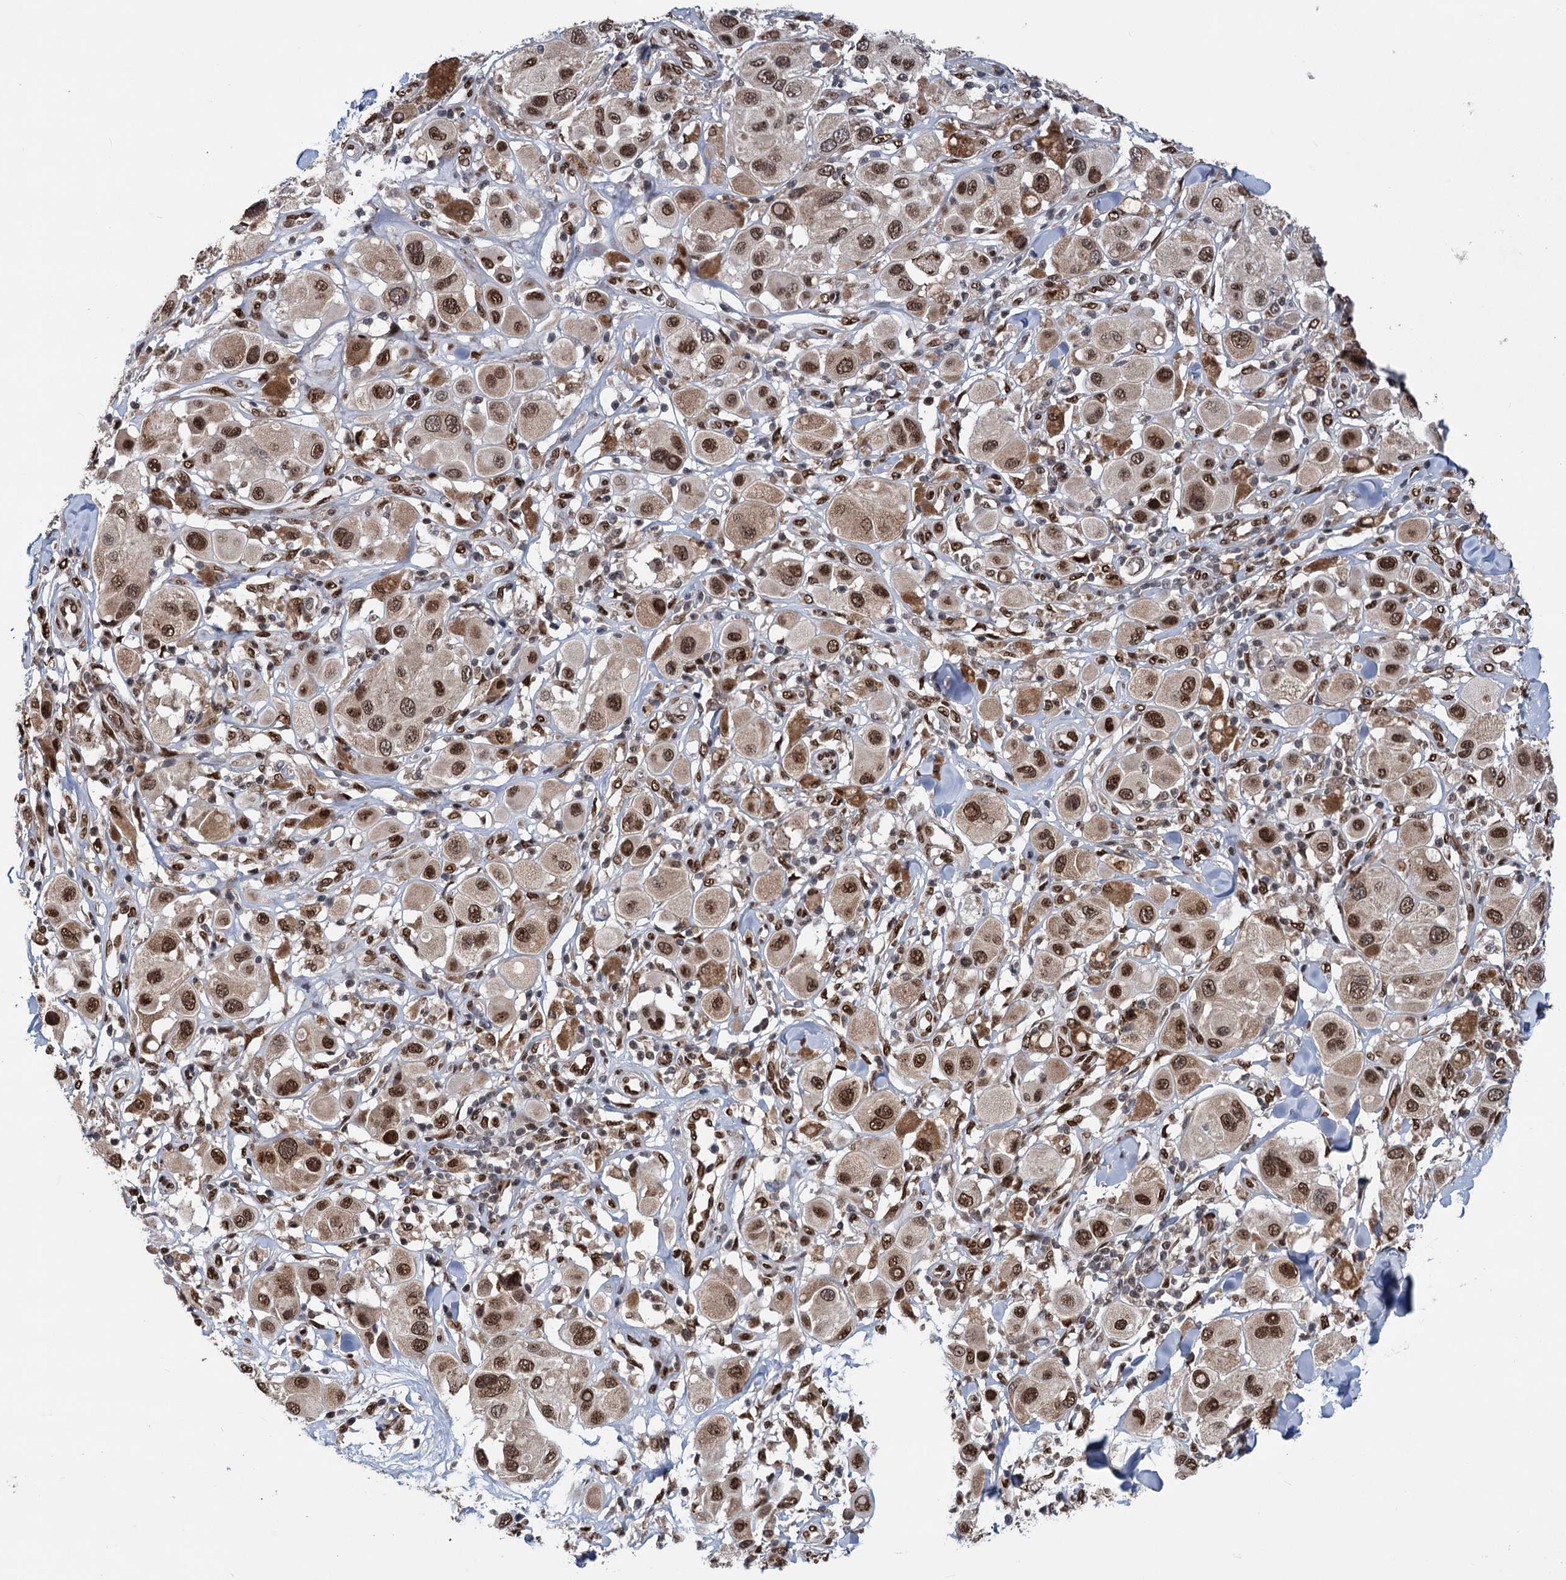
{"staining": {"intensity": "moderate", "quantity": ">75%", "location": "cytoplasmic/membranous,nuclear"}, "tissue": "melanoma", "cell_type": "Tumor cells", "image_type": "cancer", "snomed": [{"axis": "morphology", "description": "Malignant melanoma, Metastatic site"}, {"axis": "topography", "description": "Skin"}], "caption": "Tumor cells display moderate cytoplasmic/membranous and nuclear staining in about >75% of cells in malignant melanoma (metastatic site).", "gene": "MESD", "patient": {"sex": "male", "age": 41}}